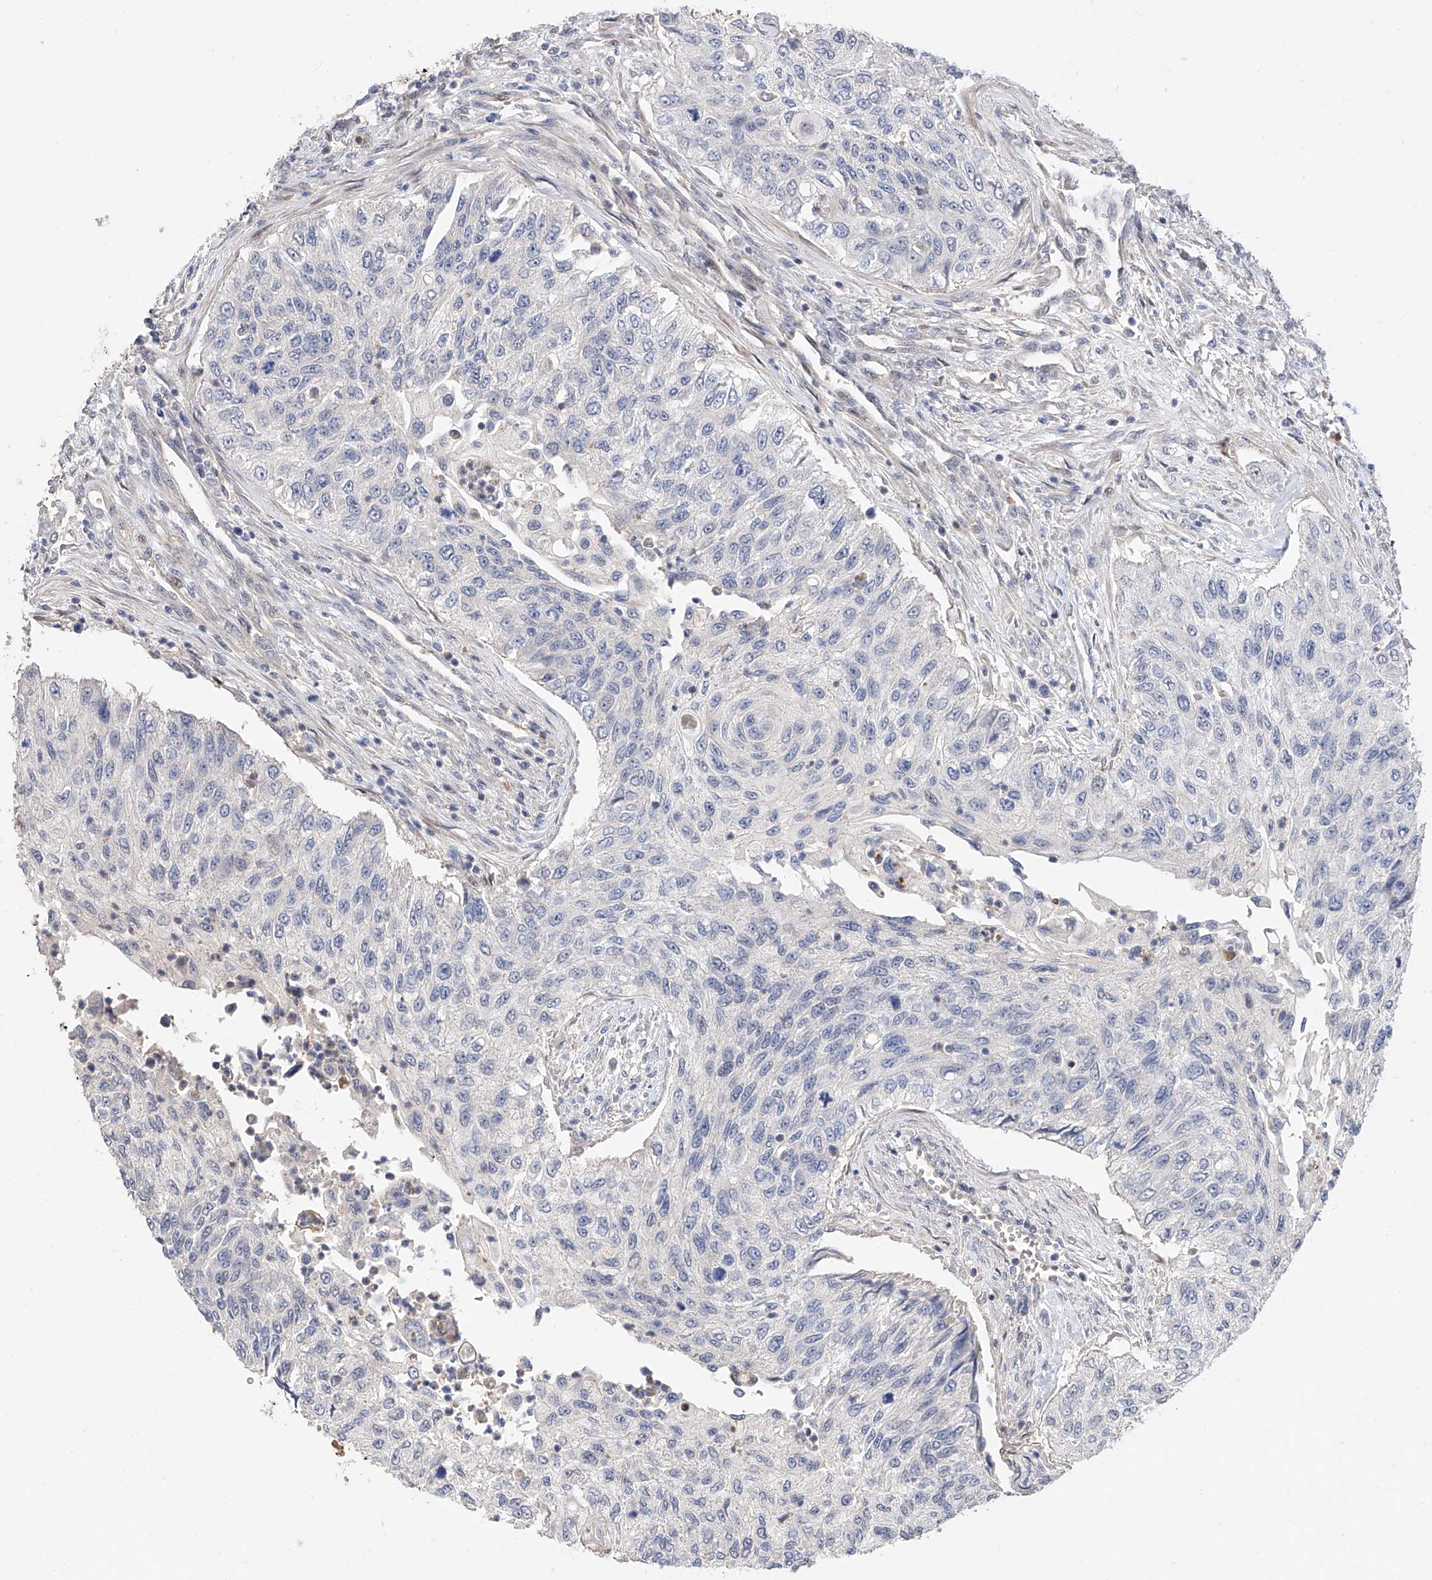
{"staining": {"intensity": "negative", "quantity": "none", "location": "none"}, "tissue": "urothelial cancer", "cell_type": "Tumor cells", "image_type": "cancer", "snomed": [{"axis": "morphology", "description": "Urothelial carcinoma, High grade"}, {"axis": "topography", "description": "Urinary bladder"}], "caption": "High magnification brightfield microscopy of urothelial carcinoma (high-grade) stained with DAB (3,3'-diaminobenzidine) (brown) and counterstained with hematoxylin (blue): tumor cells show no significant staining.", "gene": "FUCA2", "patient": {"sex": "female", "age": 60}}